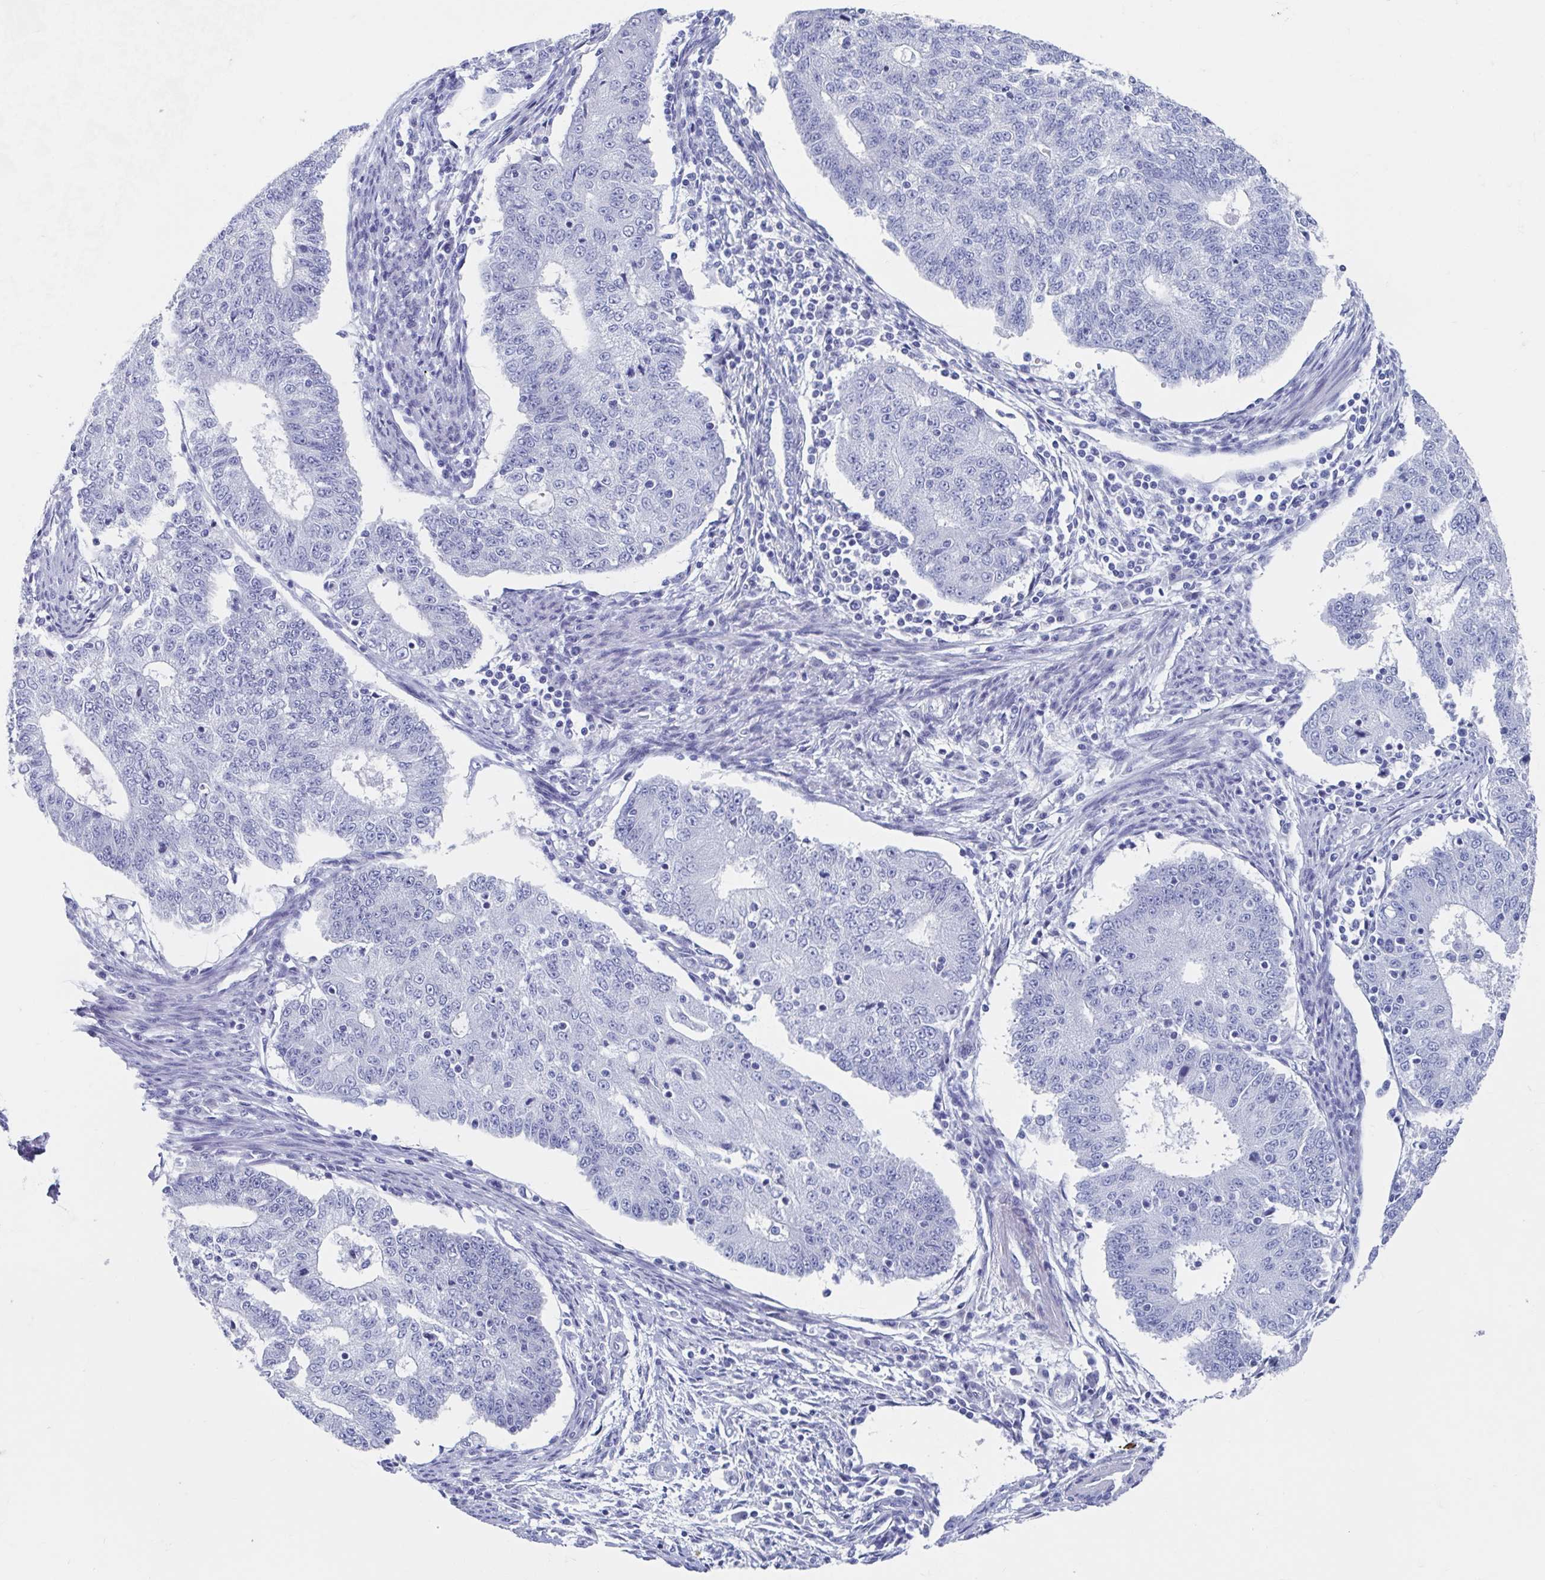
{"staining": {"intensity": "negative", "quantity": "none", "location": "none"}, "tissue": "endometrial cancer", "cell_type": "Tumor cells", "image_type": "cancer", "snomed": [{"axis": "morphology", "description": "Adenocarcinoma, NOS"}, {"axis": "topography", "description": "Endometrium"}], "caption": "Immunohistochemical staining of human endometrial cancer (adenocarcinoma) demonstrates no significant positivity in tumor cells.", "gene": "SHCBP1L", "patient": {"sex": "female", "age": 56}}